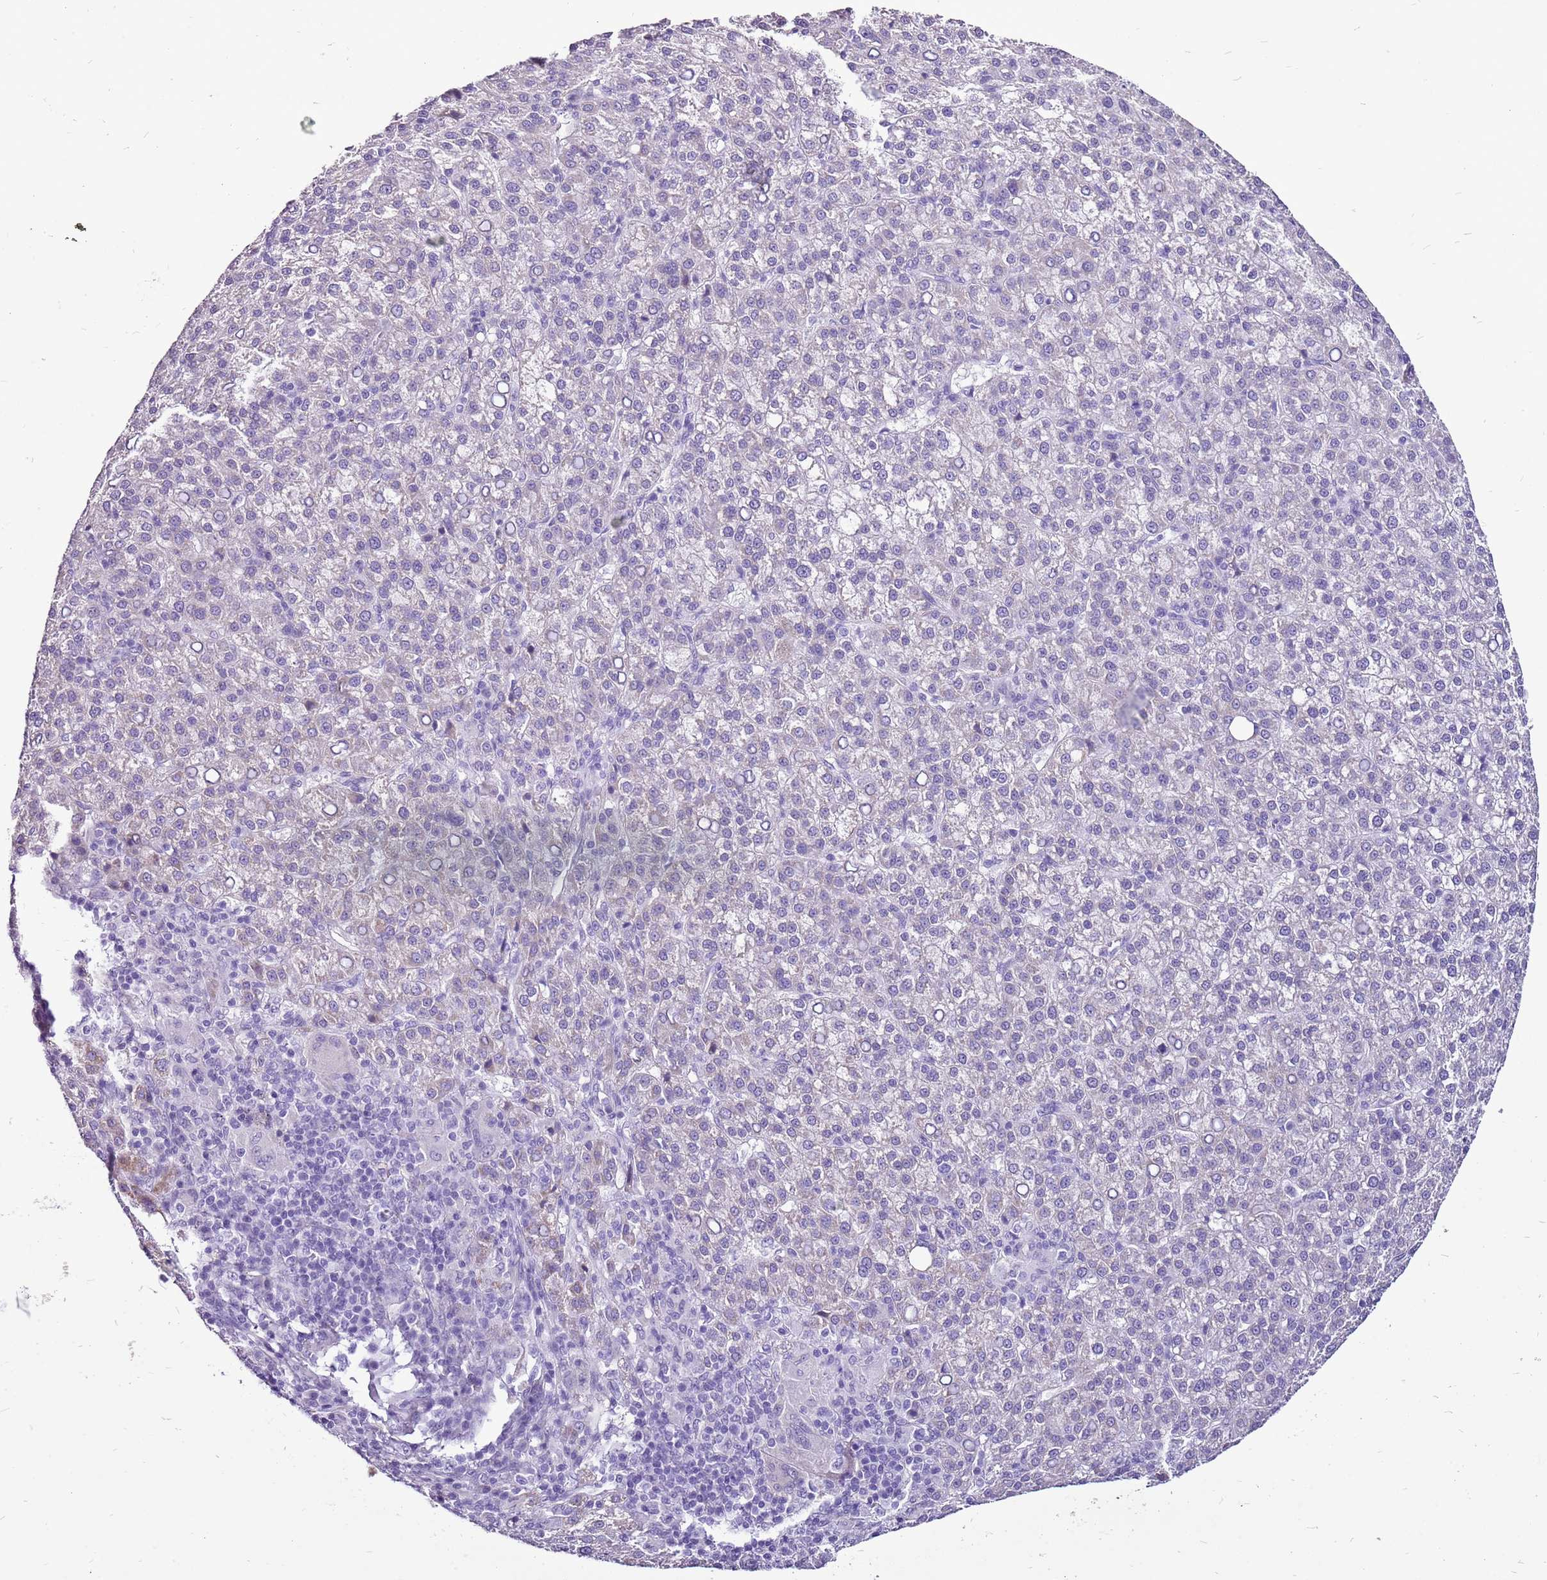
{"staining": {"intensity": "negative", "quantity": "none", "location": "none"}, "tissue": "liver cancer", "cell_type": "Tumor cells", "image_type": "cancer", "snomed": [{"axis": "morphology", "description": "Carcinoma, Hepatocellular, NOS"}, {"axis": "topography", "description": "Liver"}], "caption": "High magnification brightfield microscopy of hepatocellular carcinoma (liver) stained with DAB (brown) and counterstained with hematoxylin (blue): tumor cells show no significant positivity. Nuclei are stained in blue.", "gene": "ACSS3", "patient": {"sex": "female", "age": 58}}